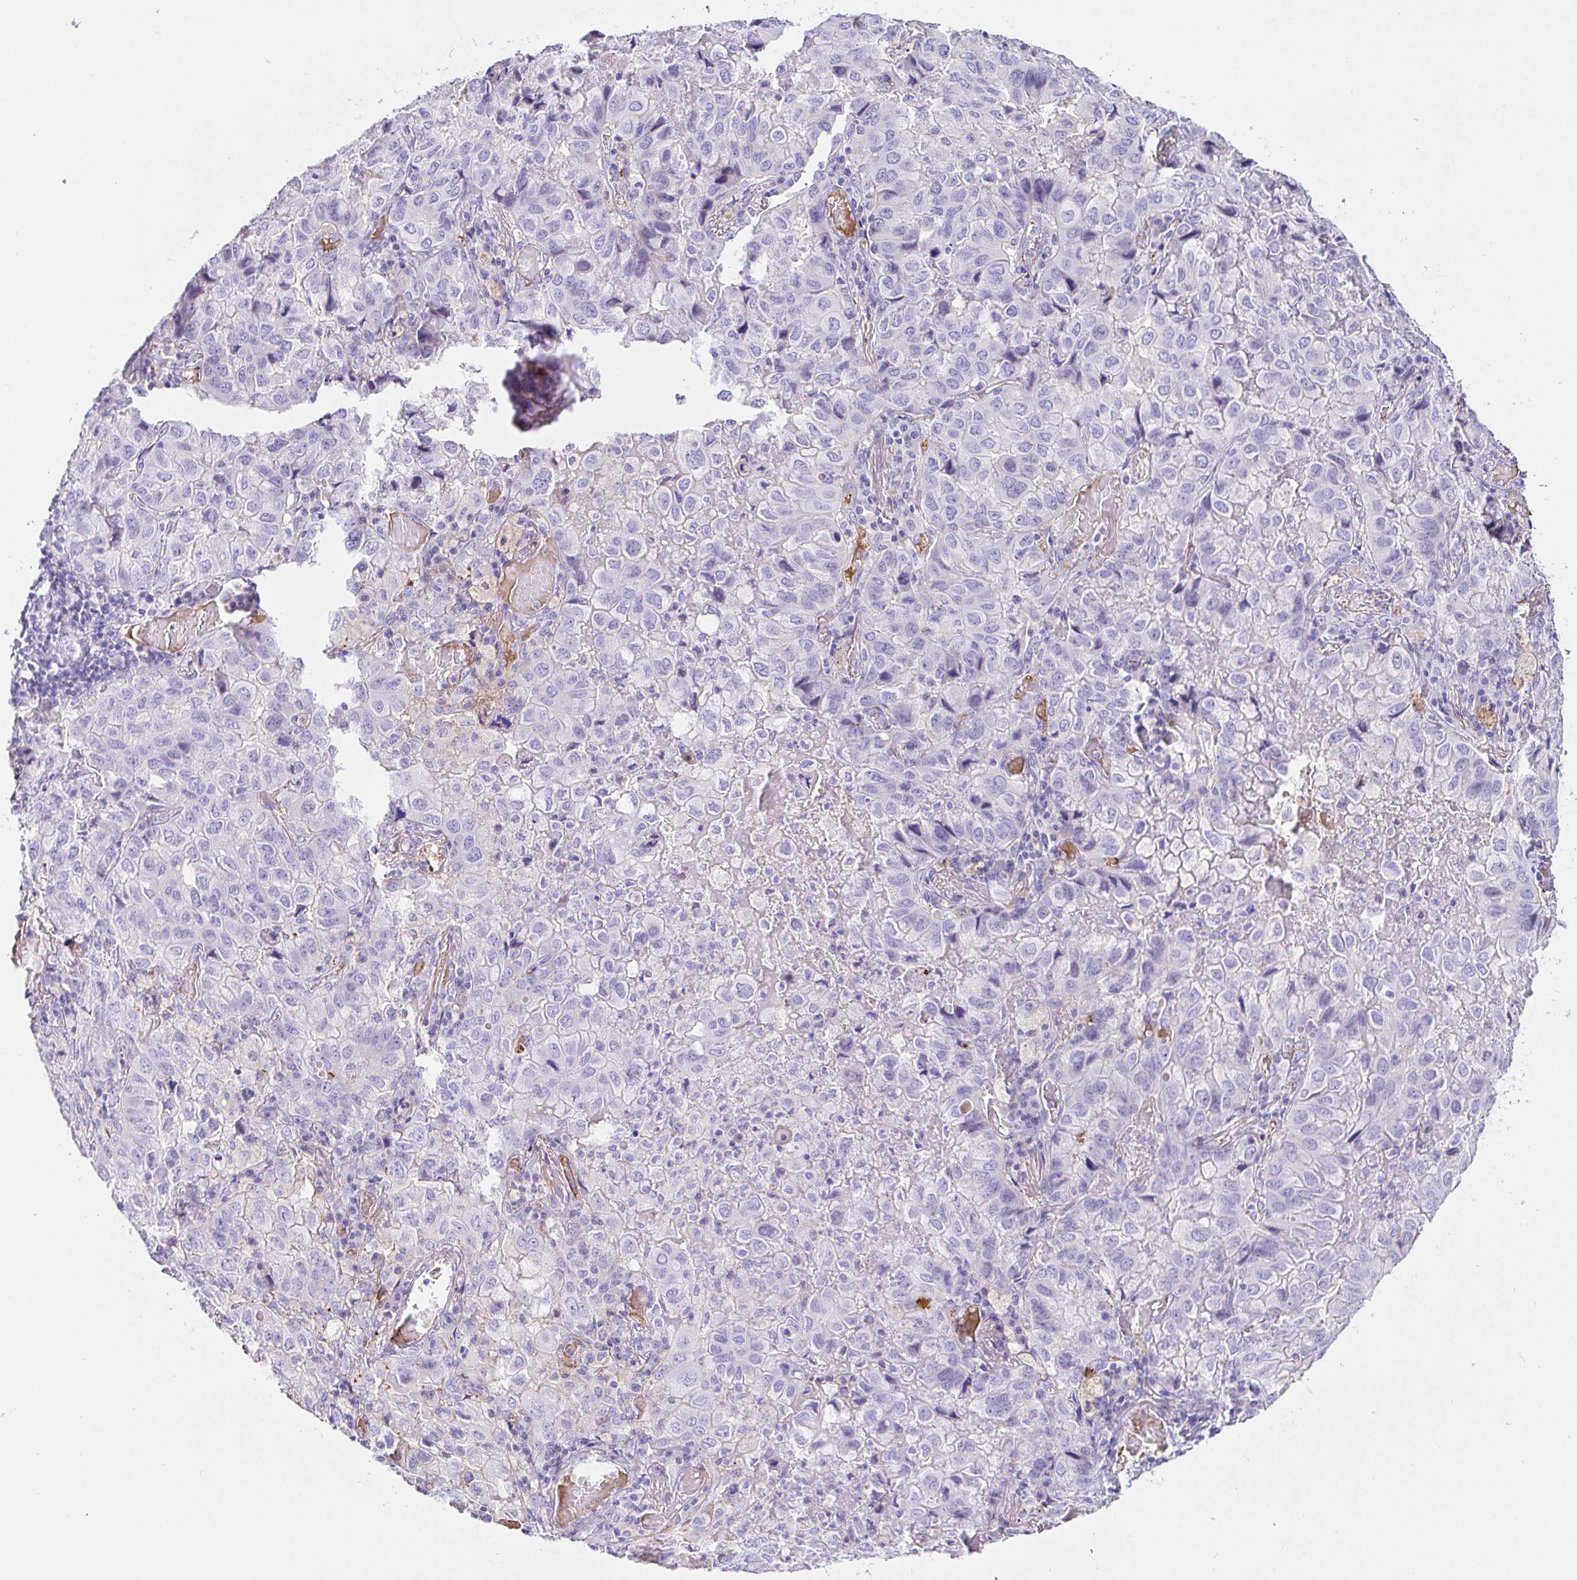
{"staining": {"intensity": "negative", "quantity": "none", "location": "none"}, "tissue": "lung cancer", "cell_type": "Tumor cells", "image_type": "cancer", "snomed": [{"axis": "morphology", "description": "Aneuploidy"}, {"axis": "morphology", "description": "Adenocarcinoma, NOS"}, {"axis": "morphology", "description": "Adenocarcinoma, metastatic, NOS"}, {"axis": "topography", "description": "Lymph node"}, {"axis": "topography", "description": "Lung"}], "caption": "Immunohistochemical staining of human lung metastatic adenocarcinoma displays no significant staining in tumor cells.", "gene": "SAA4", "patient": {"sex": "female", "age": 48}}